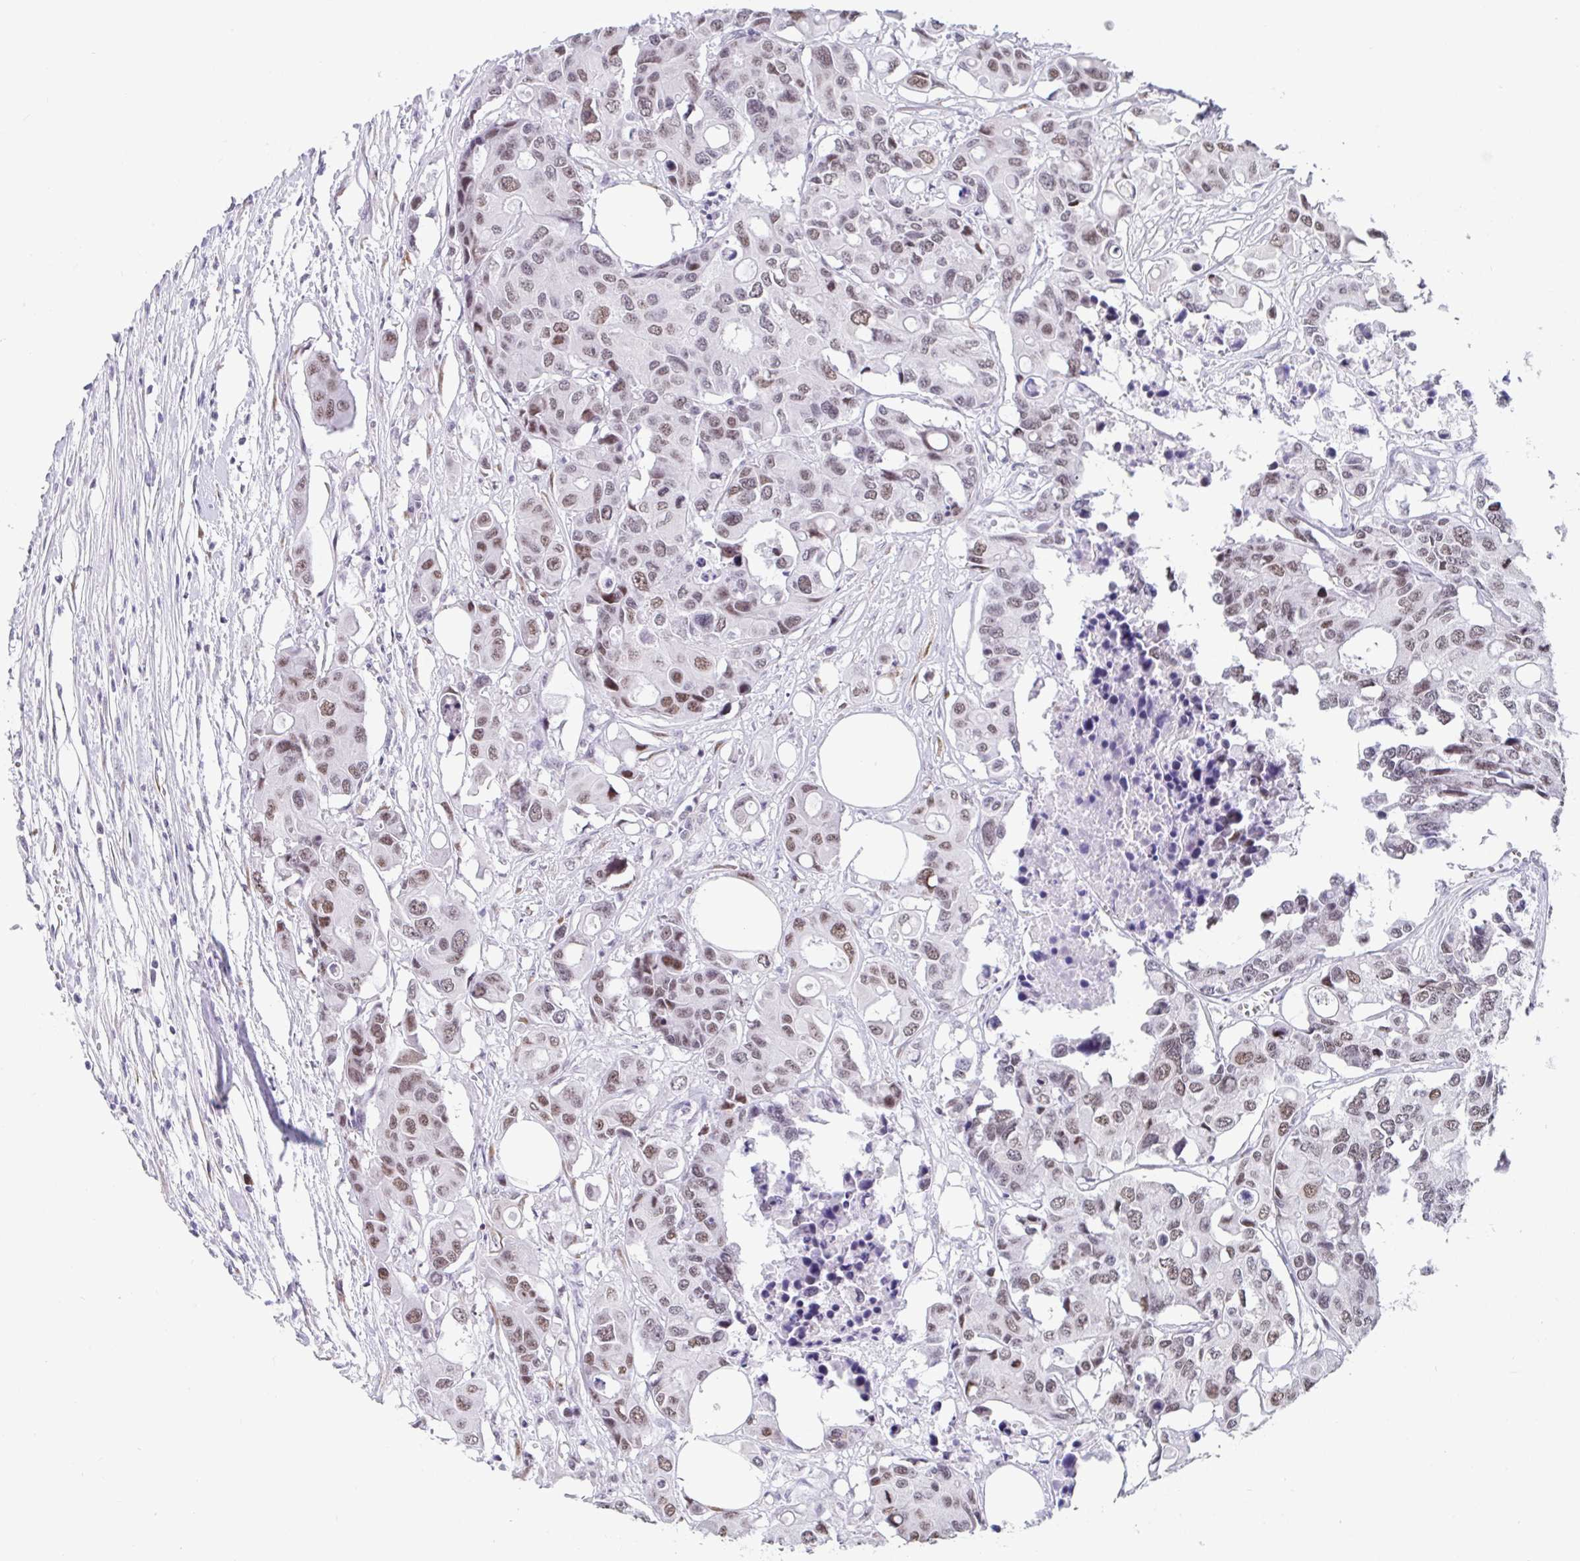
{"staining": {"intensity": "moderate", "quantity": ">75%", "location": "nuclear"}, "tissue": "colorectal cancer", "cell_type": "Tumor cells", "image_type": "cancer", "snomed": [{"axis": "morphology", "description": "Adenocarcinoma, NOS"}, {"axis": "topography", "description": "Colon"}], "caption": "Immunohistochemical staining of colorectal adenocarcinoma exhibits moderate nuclear protein staining in about >75% of tumor cells.", "gene": "WDR72", "patient": {"sex": "male", "age": 77}}